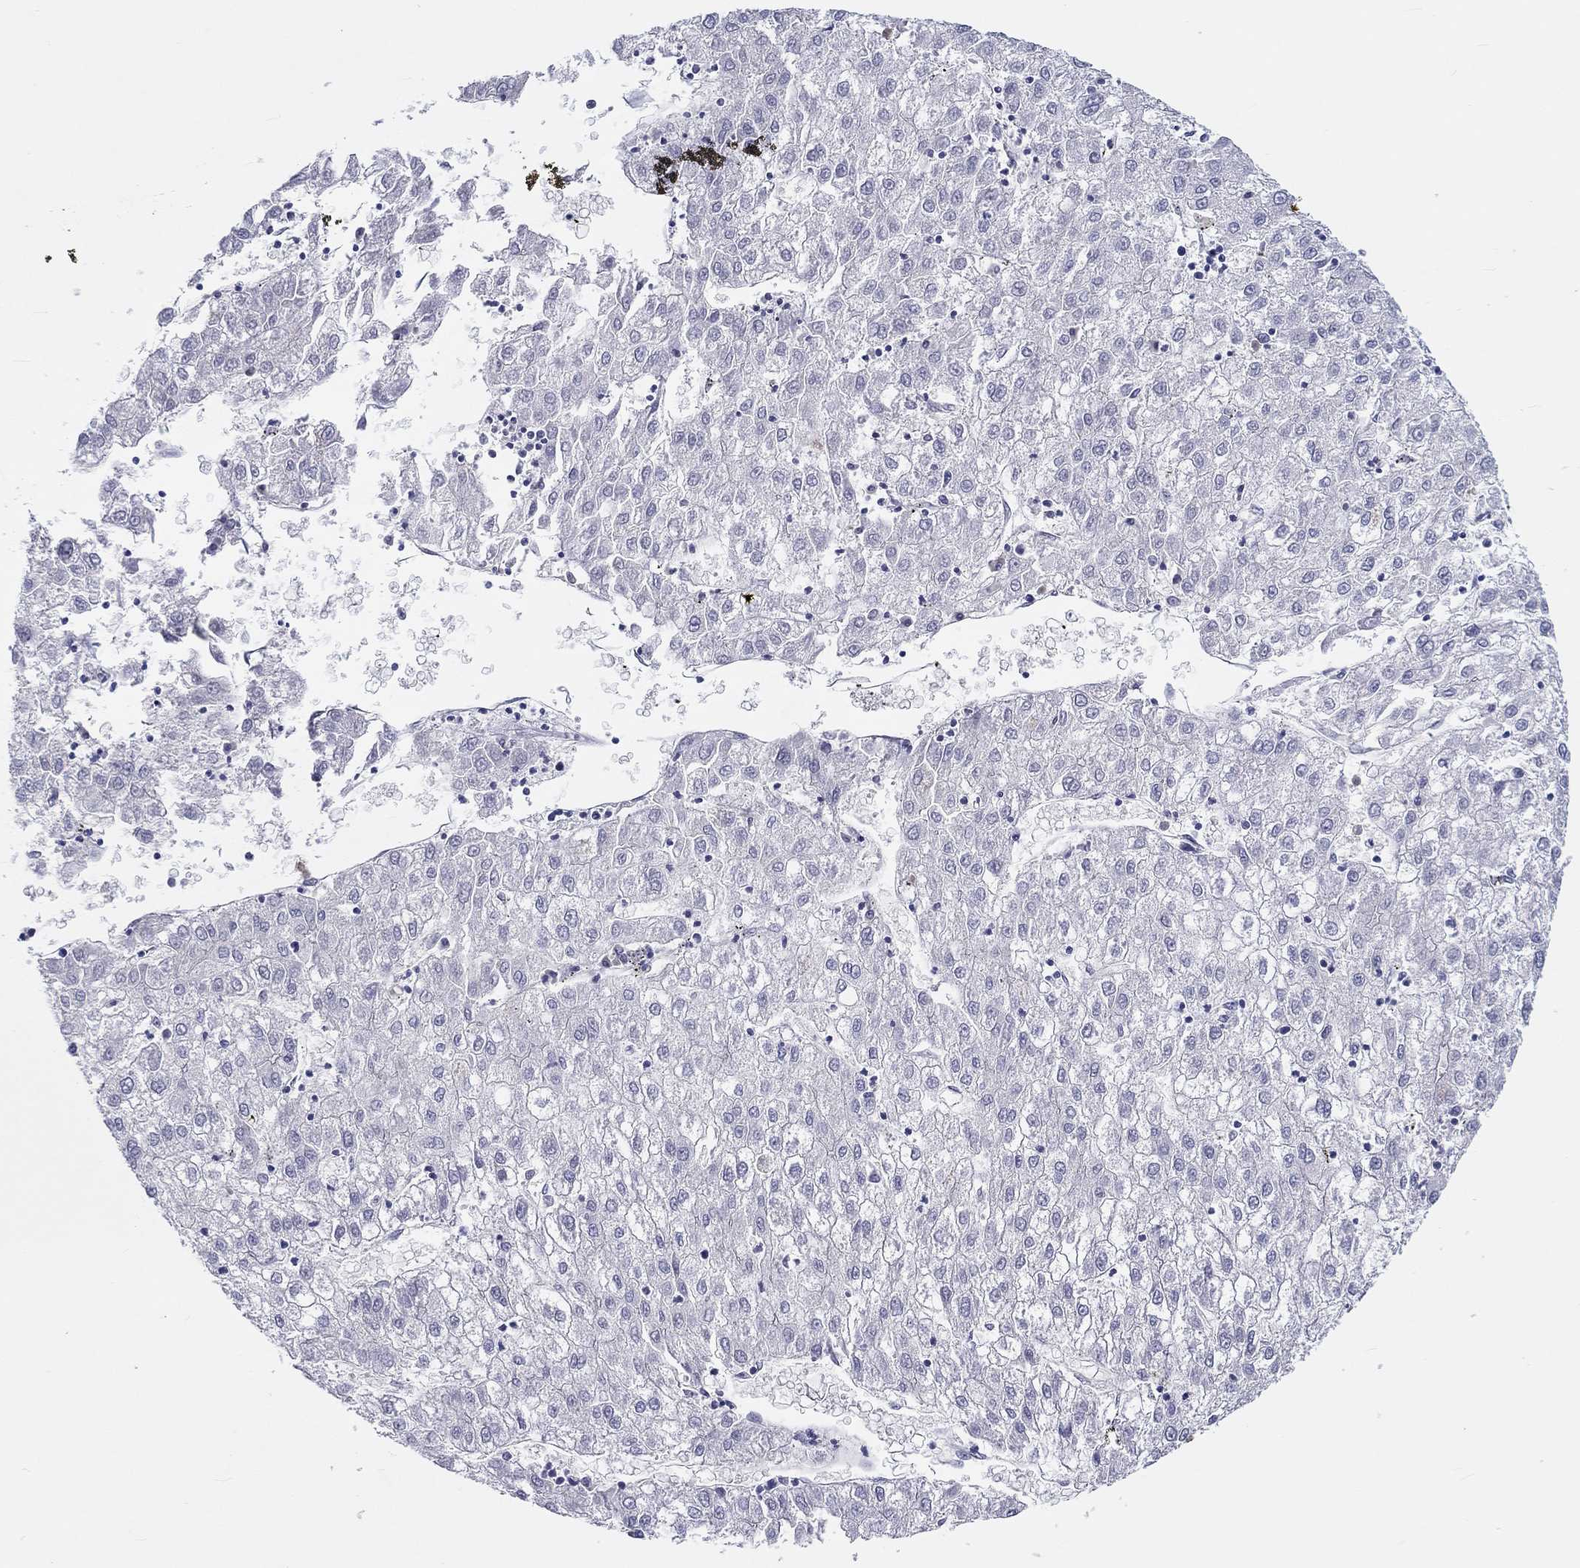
{"staining": {"intensity": "negative", "quantity": "none", "location": "none"}, "tissue": "liver cancer", "cell_type": "Tumor cells", "image_type": "cancer", "snomed": [{"axis": "morphology", "description": "Carcinoma, Hepatocellular, NOS"}, {"axis": "topography", "description": "Liver"}], "caption": "High magnification brightfield microscopy of liver cancer stained with DAB (3,3'-diaminobenzidine) (brown) and counterstained with hematoxylin (blue): tumor cells show no significant expression.", "gene": "ABCG4", "patient": {"sex": "male", "age": 72}}